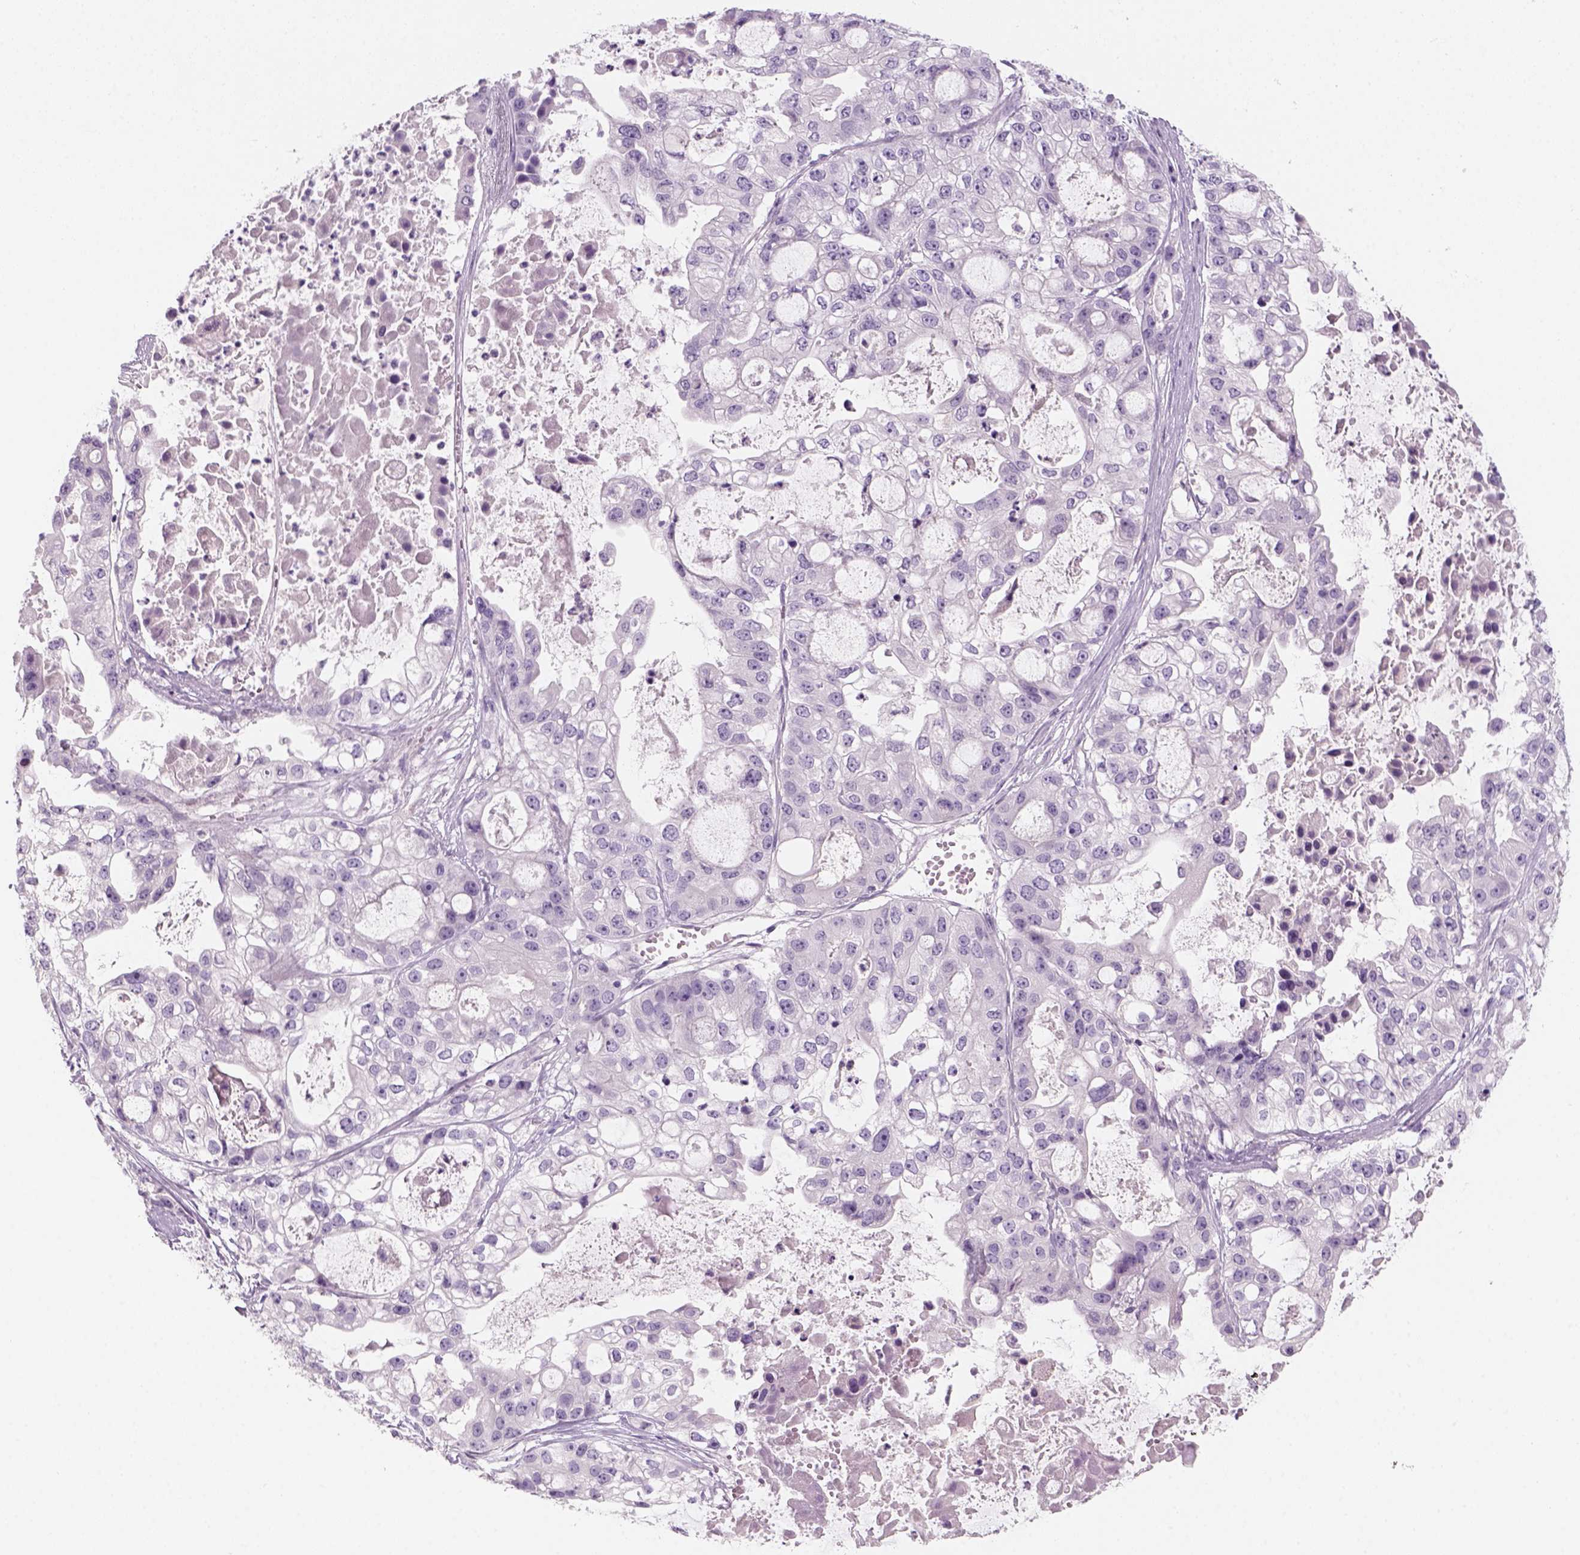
{"staining": {"intensity": "negative", "quantity": "none", "location": "none"}, "tissue": "ovarian cancer", "cell_type": "Tumor cells", "image_type": "cancer", "snomed": [{"axis": "morphology", "description": "Cystadenocarcinoma, serous, NOS"}, {"axis": "topography", "description": "Ovary"}], "caption": "Tumor cells are negative for brown protein staining in ovarian cancer (serous cystadenocarcinoma).", "gene": "KRT25", "patient": {"sex": "female", "age": 56}}